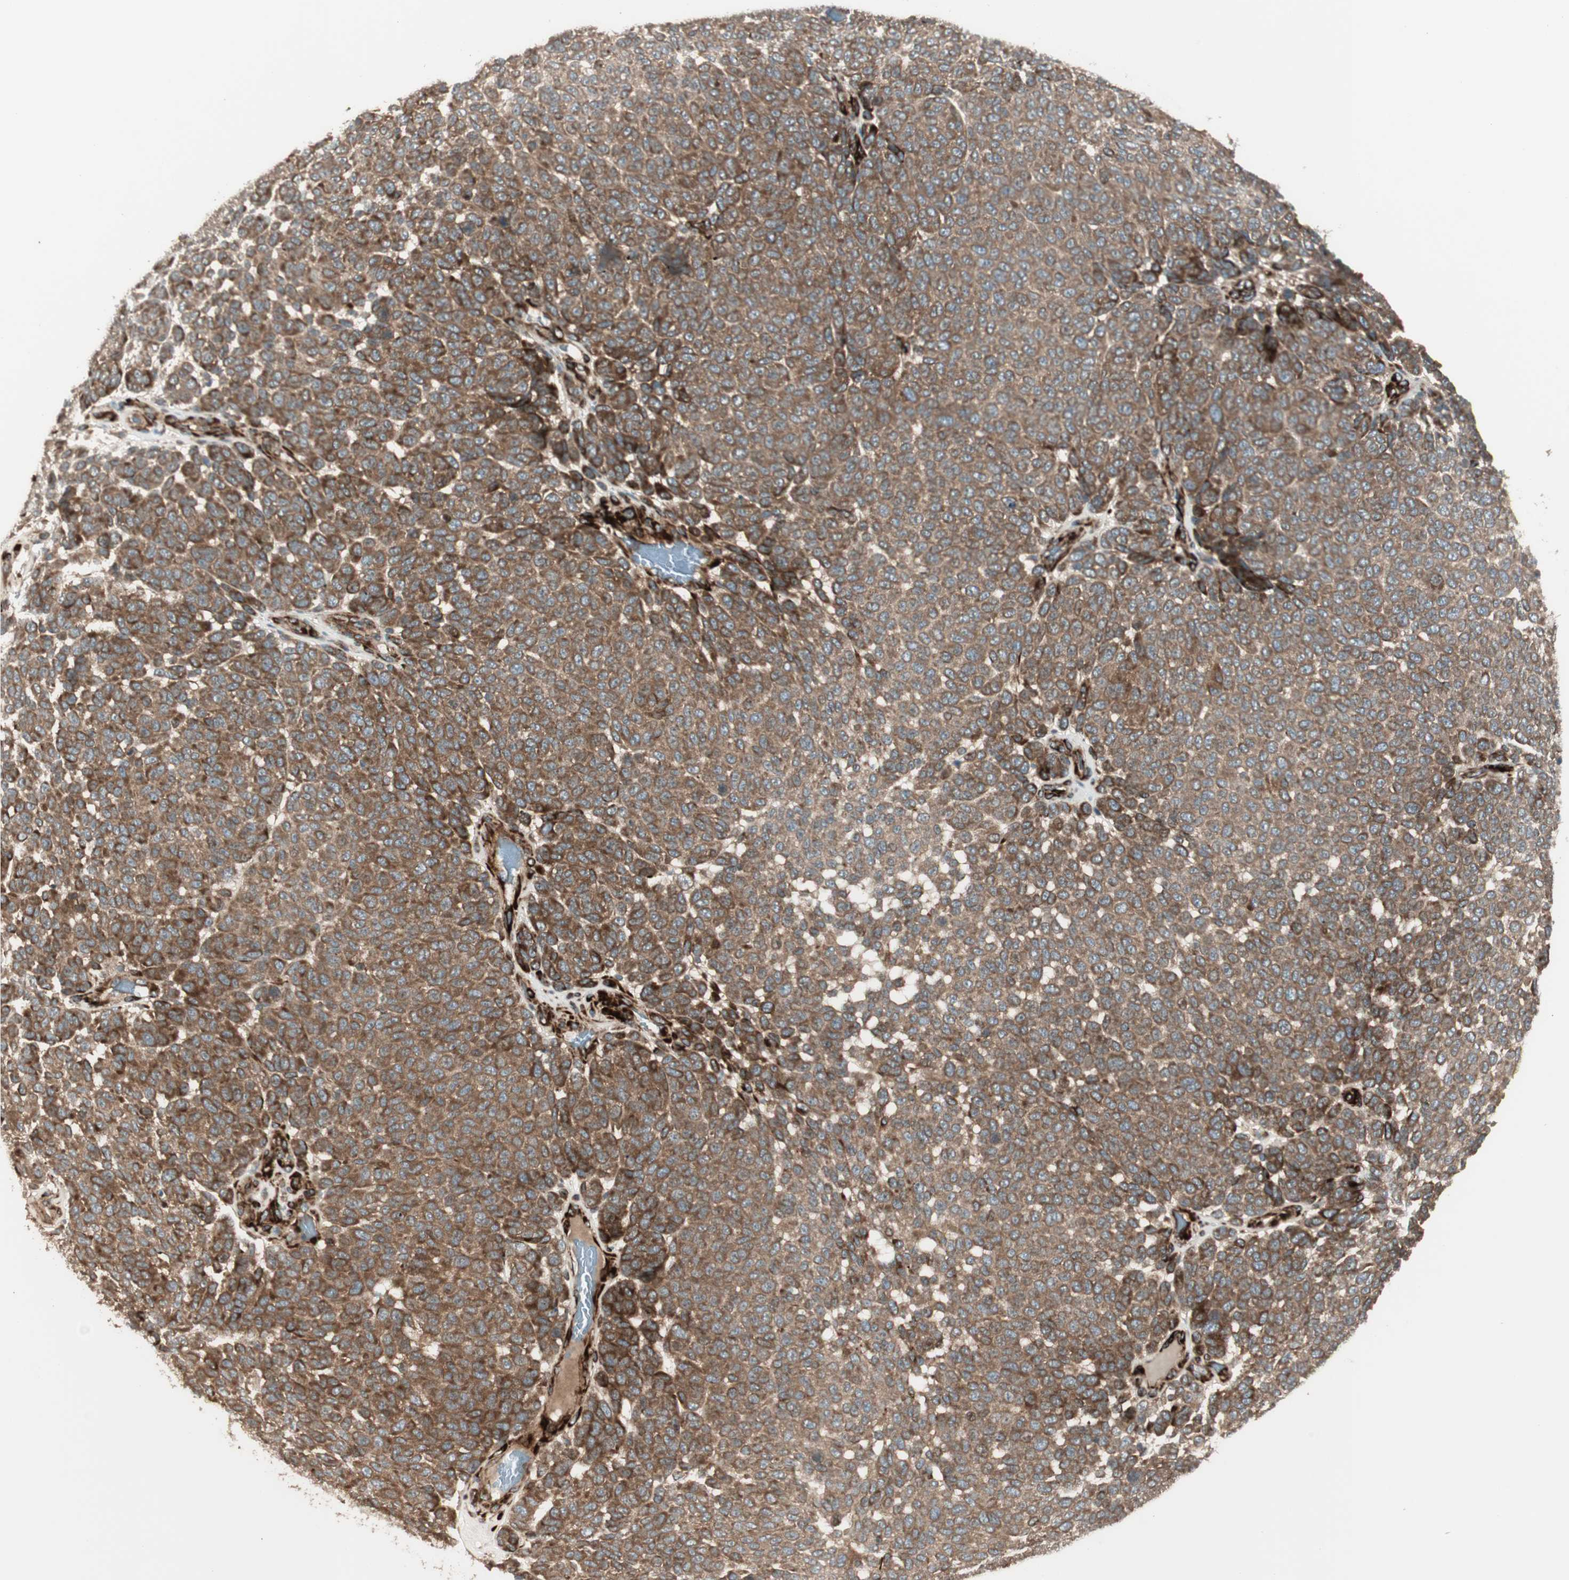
{"staining": {"intensity": "strong", "quantity": ">75%", "location": "cytoplasmic/membranous"}, "tissue": "melanoma", "cell_type": "Tumor cells", "image_type": "cancer", "snomed": [{"axis": "morphology", "description": "Malignant melanoma, NOS"}, {"axis": "topography", "description": "Skin"}], "caption": "Protein staining of malignant melanoma tissue demonstrates strong cytoplasmic/membranous positivity in about >75% of tumor cells.", "gene": "PPP2R5E", "patient": {"sex": "male", "age": 59}}